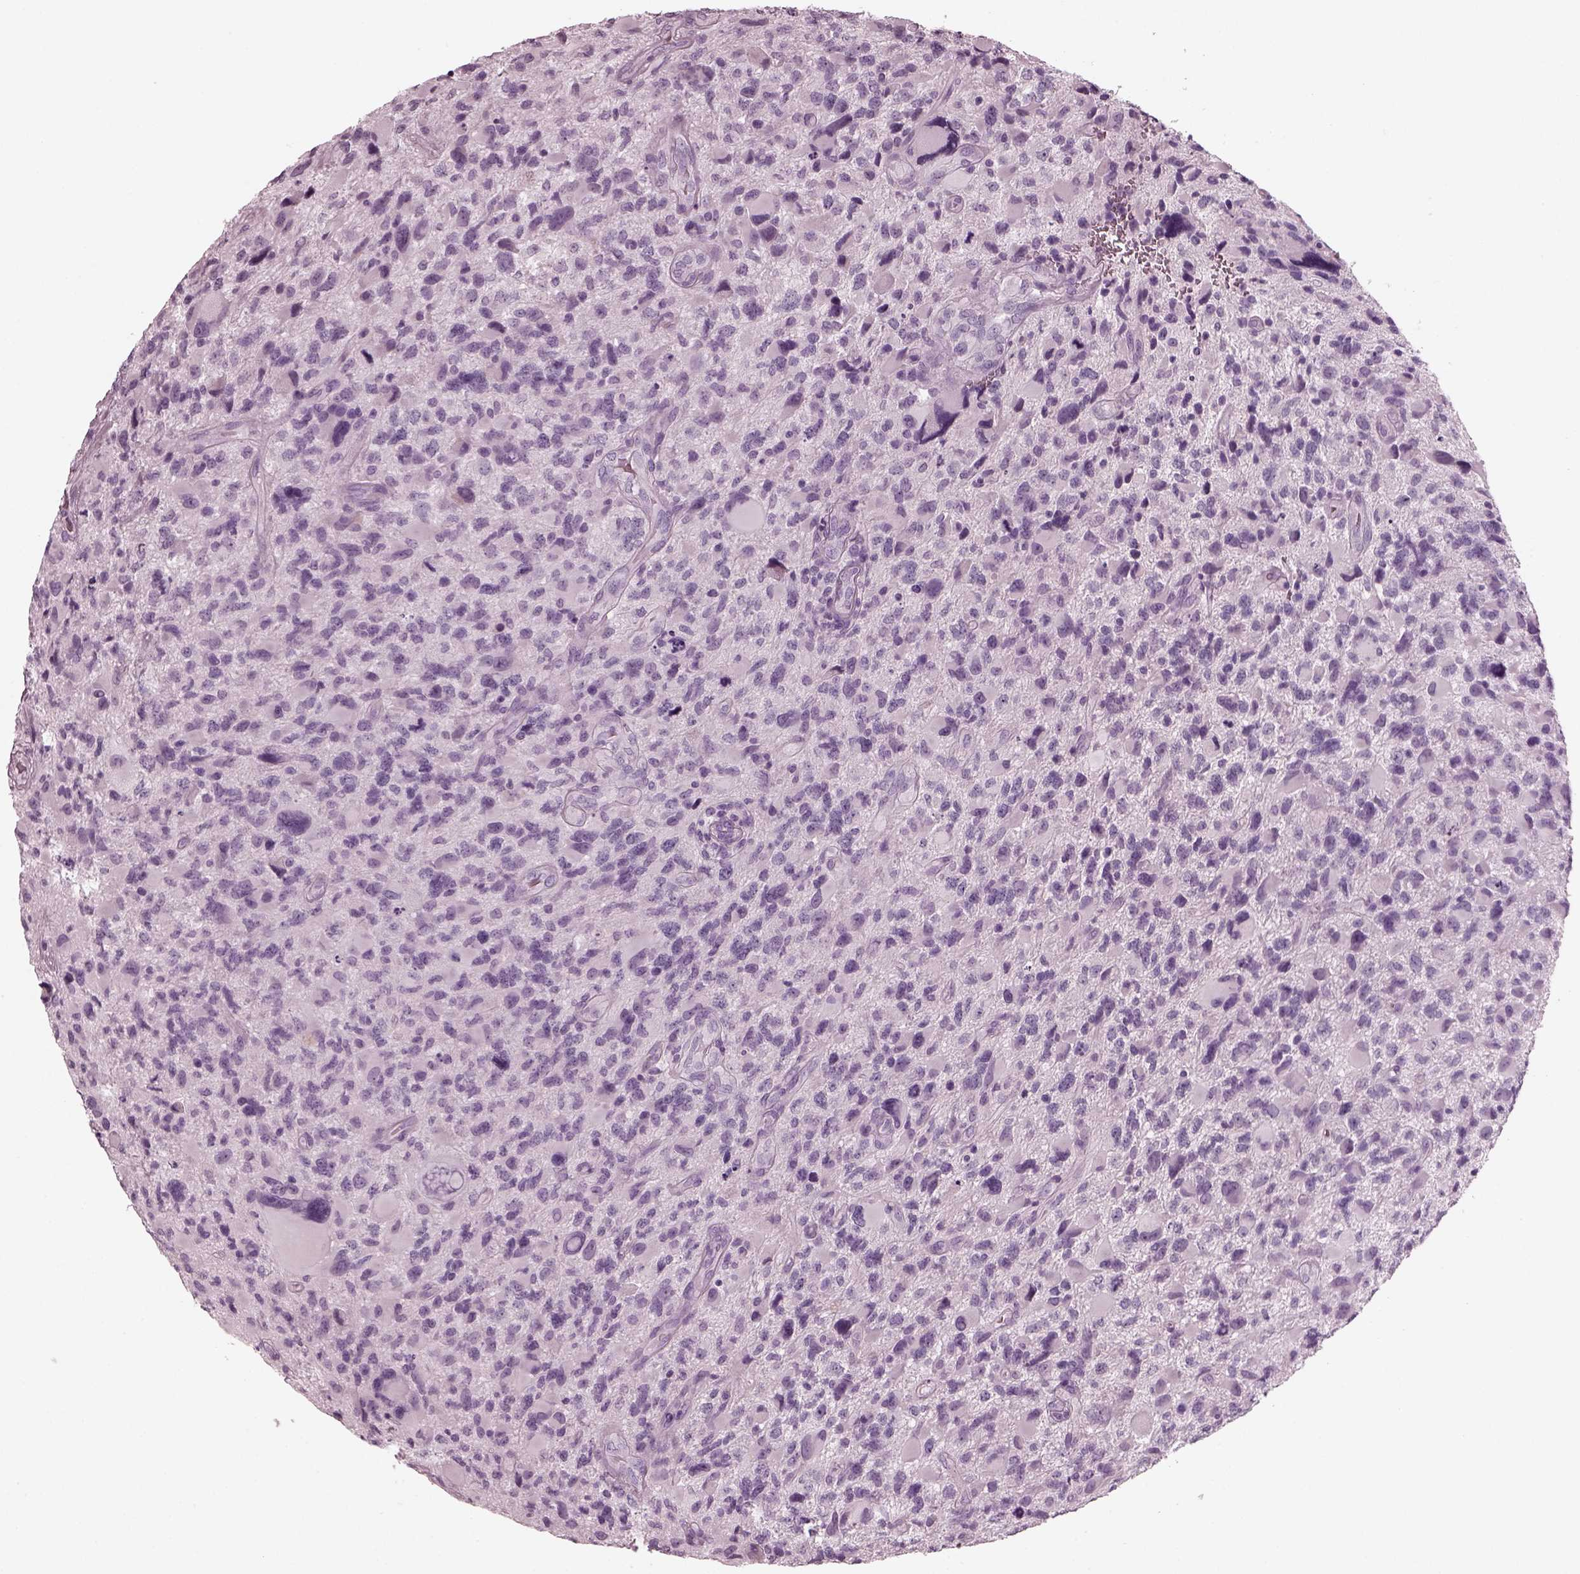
{"staining": {"intensity": "negative", "quantity": "none", "location": "none"}, "tissue": "glioma", "cell_type": "Tumor cells", "image_type": "cancer", "snomed": [{"axis": "morphology", "description": "Glioma, malignant, NOS"}, {"axis": "morphology", "description": "Glioma, malignant, High grade"}, {"axis": "topography", "description": "Brain"}], "caption": "Glioma was stained to show a protein in brown. There is no significant staining in tumor cells.", "gene": "RCVRN", "patient": {"sex": "female", "age": 71}}